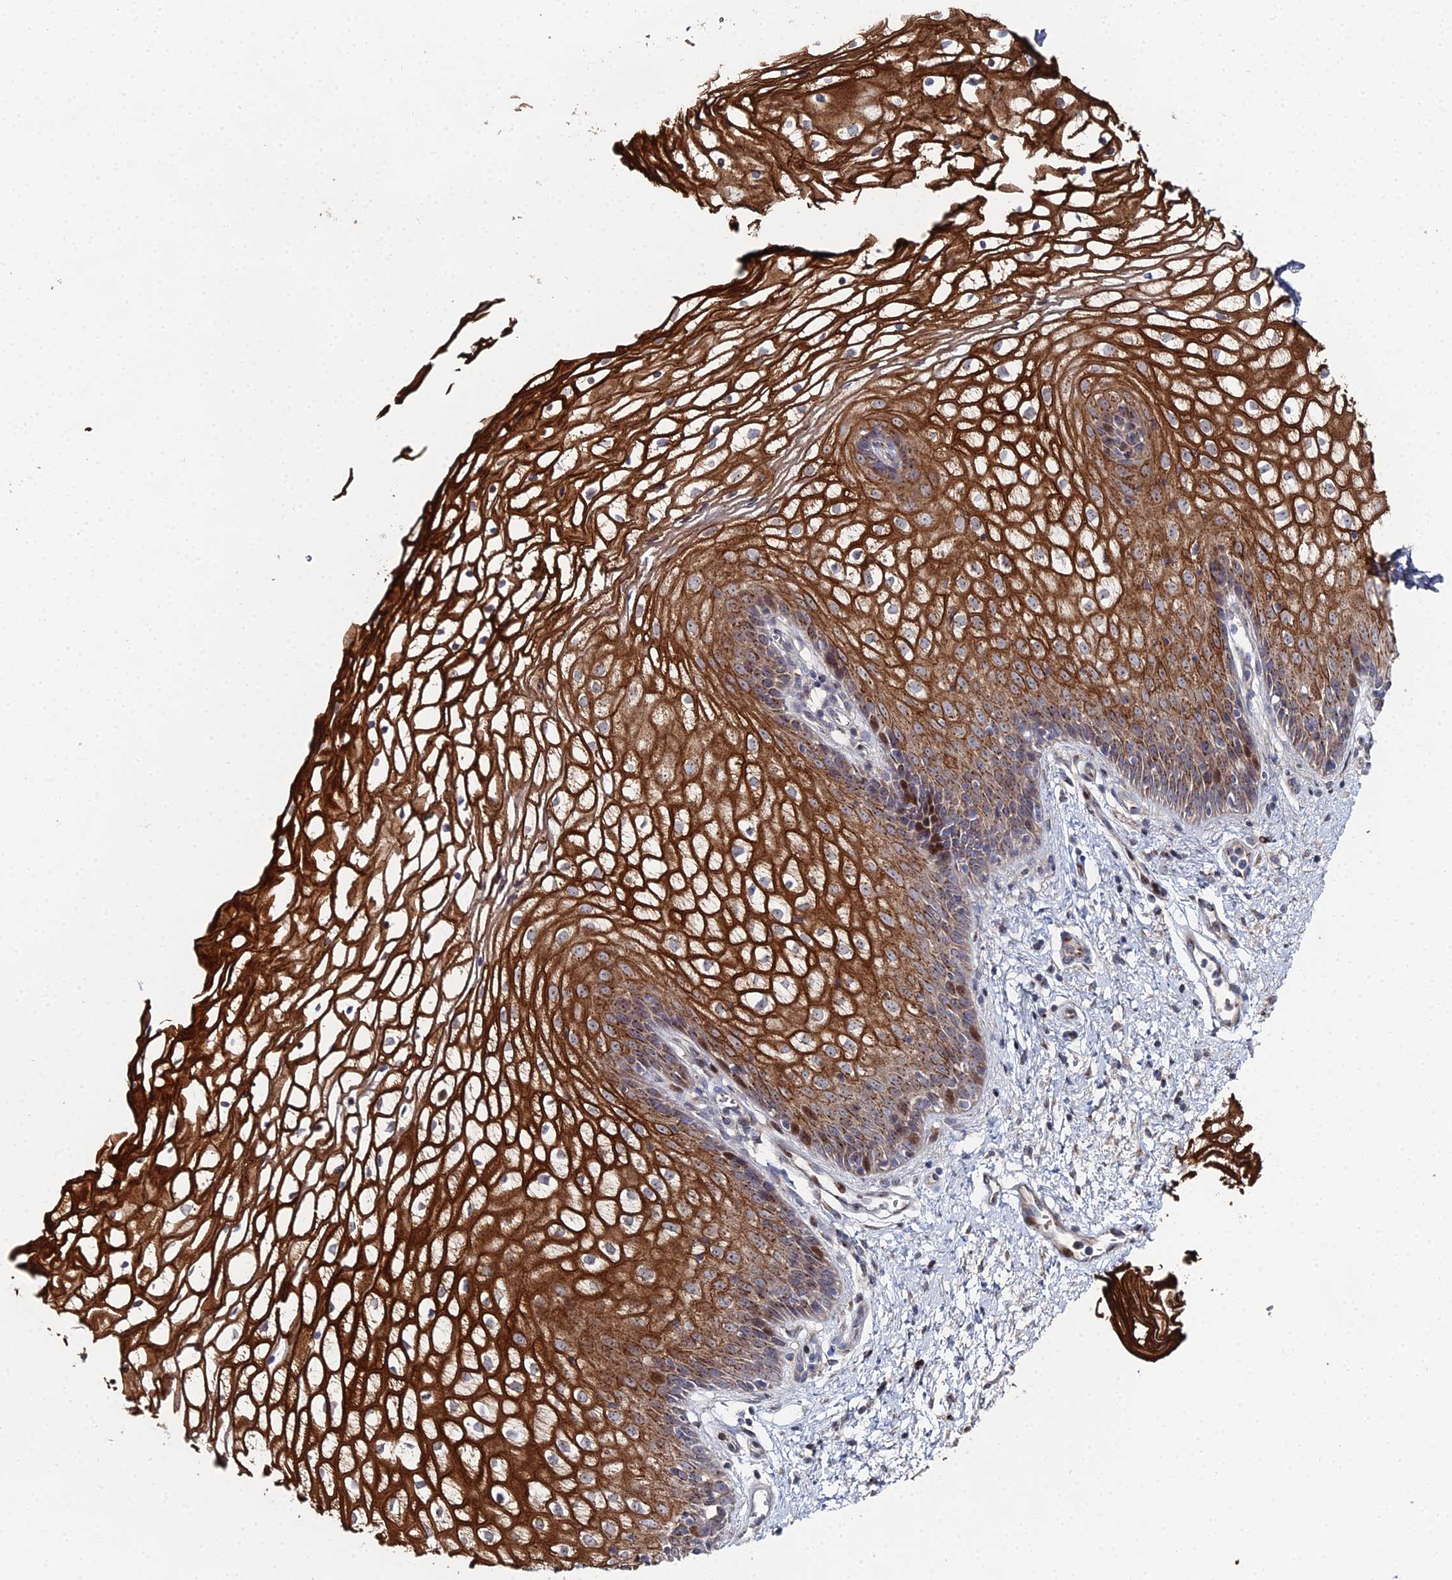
{"staining": {"intensity": "strong", "quantity": "25%-75%", "location": "cytoplasmic/membranous"}, "tissue": "vagina", "cell_type": "Squamous epithelial cells", "image_type": "normal", "snomed": [{"axis": "morphology", "description": "Normal tissue, NOS"}, {"axis": "topography", "description": "Vagina"}], "caption": "Squamous epithelial cells display high levels of strong cytoplasmic/membranous staining in approximately 25%-75% of cells in unremarkable human vagina.", "gene": "SGMS1", "patient": {"sex": "female", "age": 34}}